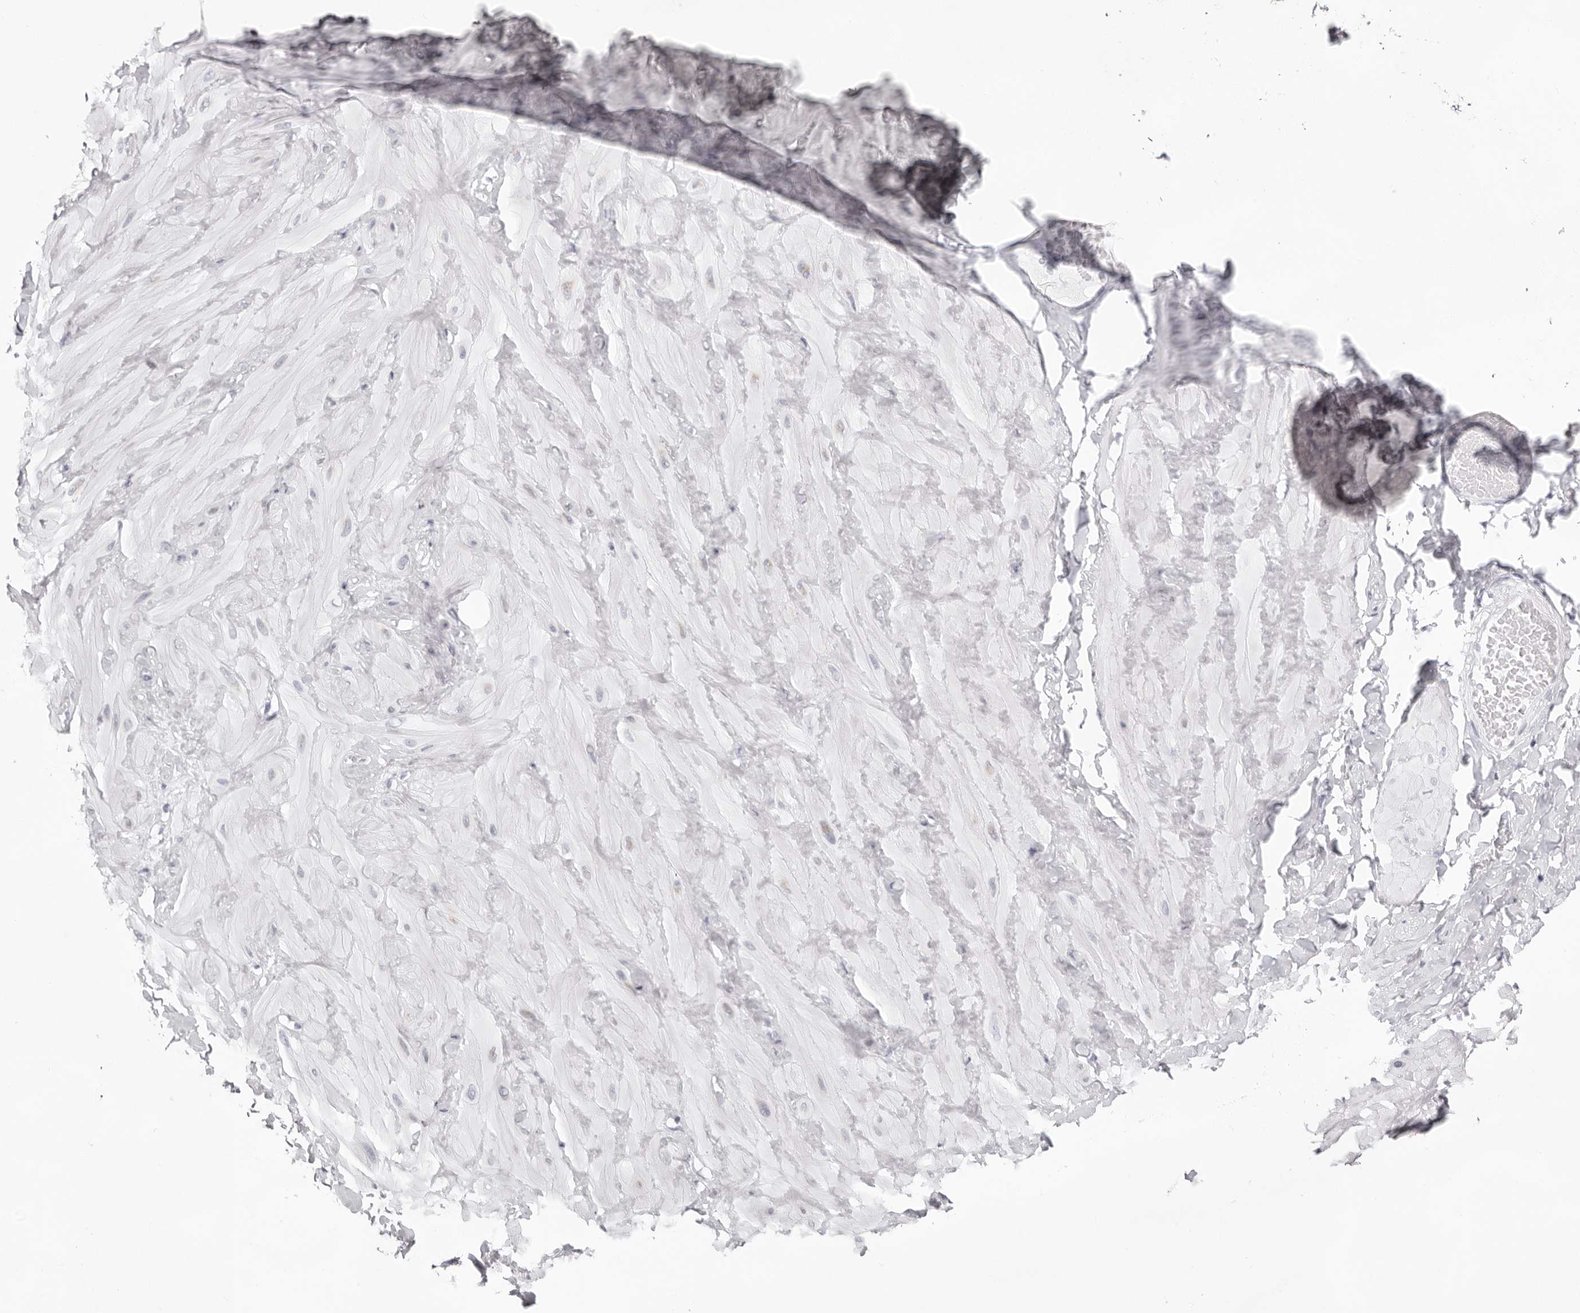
{"staining": {"intensity": "negative", "quantity": "none", "location": "none"}, "tissue": "adipose tissue", "cell_type": "Adipocytes", "image_type": "normal", "snomed": [{"axis": "morphology", "description": "Normal tissue, NOS"}, {"axis": "topography", "description": "Adipose tissue"}, {"axis": "topography", "description": "Vascular tissue"}, {"axis": "topography", "description": "Peripheral nerve tissue"}], "caption": "There is no significant staining in adipocytes of adipose tissue.", "gene": "SMIM2", "patient": {"sex": "male", "age": 25}}